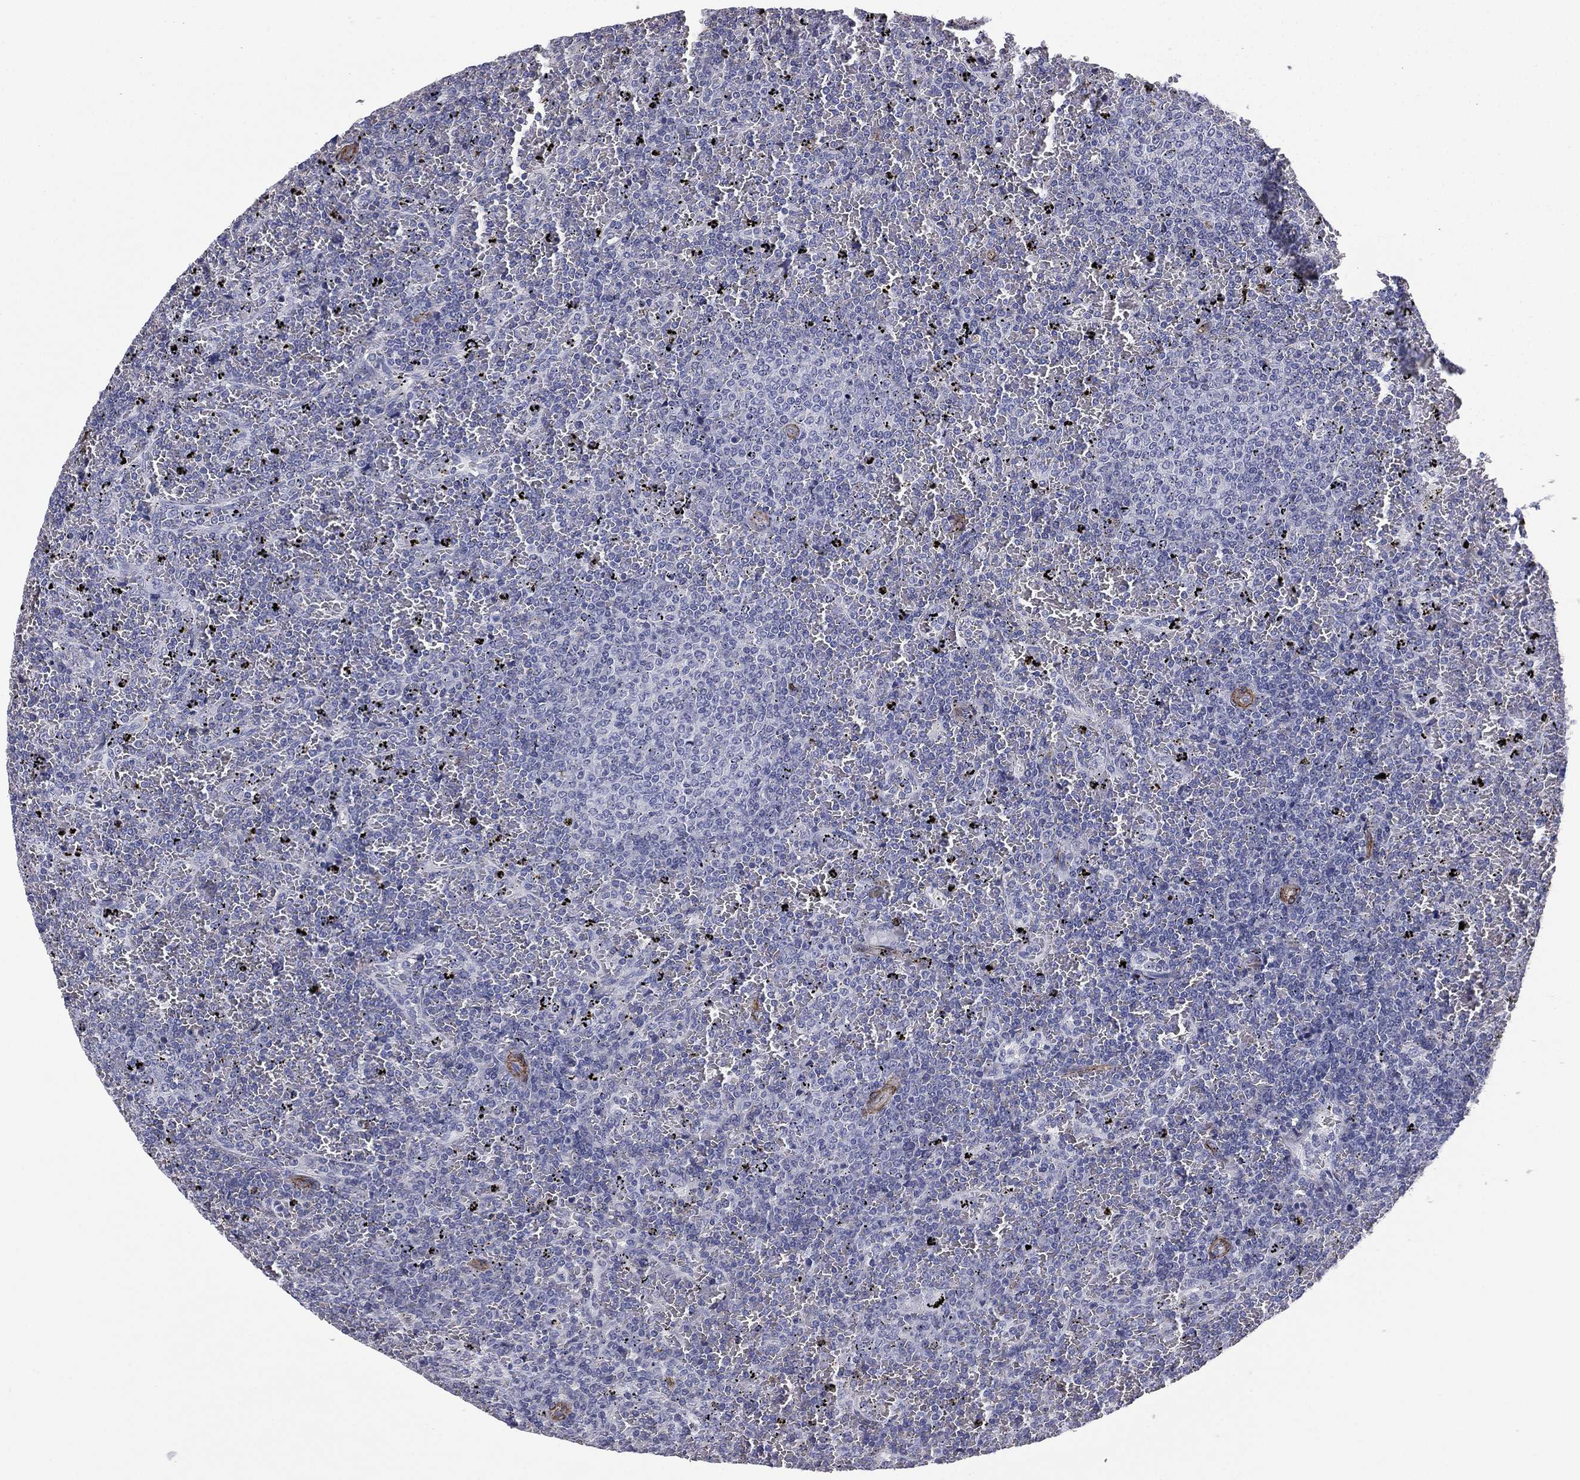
{"staining": {"intensity": "negative", "quantity": "none", "location": "none"}, "tissue": "lymphoma", "cell_type": "Tumor cells", "image_type": "cancer", "snomed": [{"axis": "morphology", "description": "Malignant lymphoma, non-Hodgkin's type, Low grade"}, {"axis": "topography", "description": "Spleen"}], "caption": "Low-grade malignant lymphoma, non-Hodgkin's type was stained to show a protein in brown. There is no significant expression in tumor cells. (DAB (3,3'-diaminobenzidine) immunohistochemistry, high magnification).", "gene": "CAVIN3", "patient": {"sex": "female", "age": 77}}